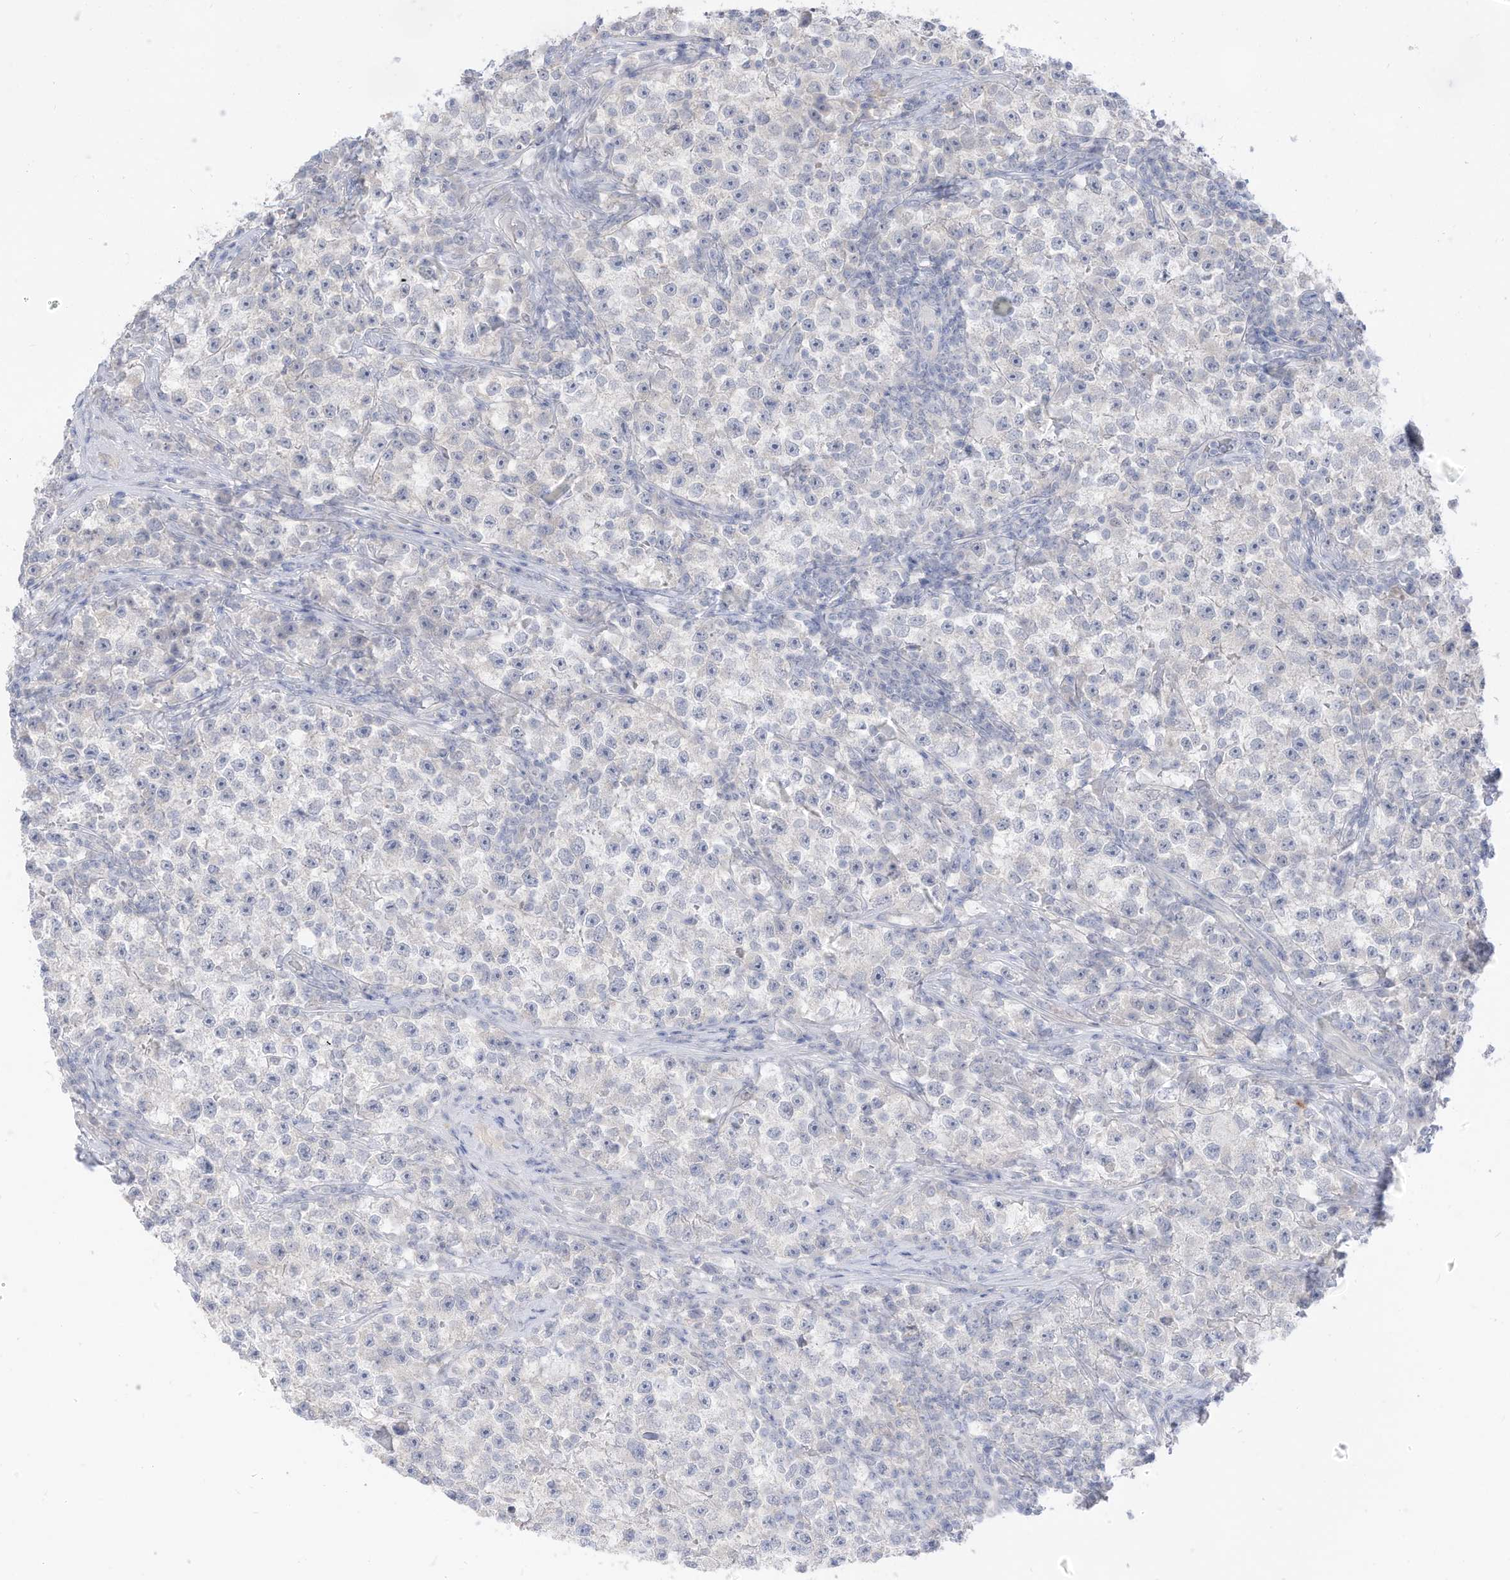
{"staining": {"intensity": "negative", "quantity": "none", "location": "none"}, "tissue": "testis cancer", "cell_type": "Tumor cells", "image_type": "cancer", "snomed": [{"axis": "morphology", "description": "Seminoma, NOS"}, {"axis": "topography", "description": "Testis"}], "caption": "The immunohistochemistry (IHC) micrograph has no significant positivity in tumor cells of seminoma (testis) tissue.", "gene": "OGT", "patient": {"sex": "male", "age": 22}}